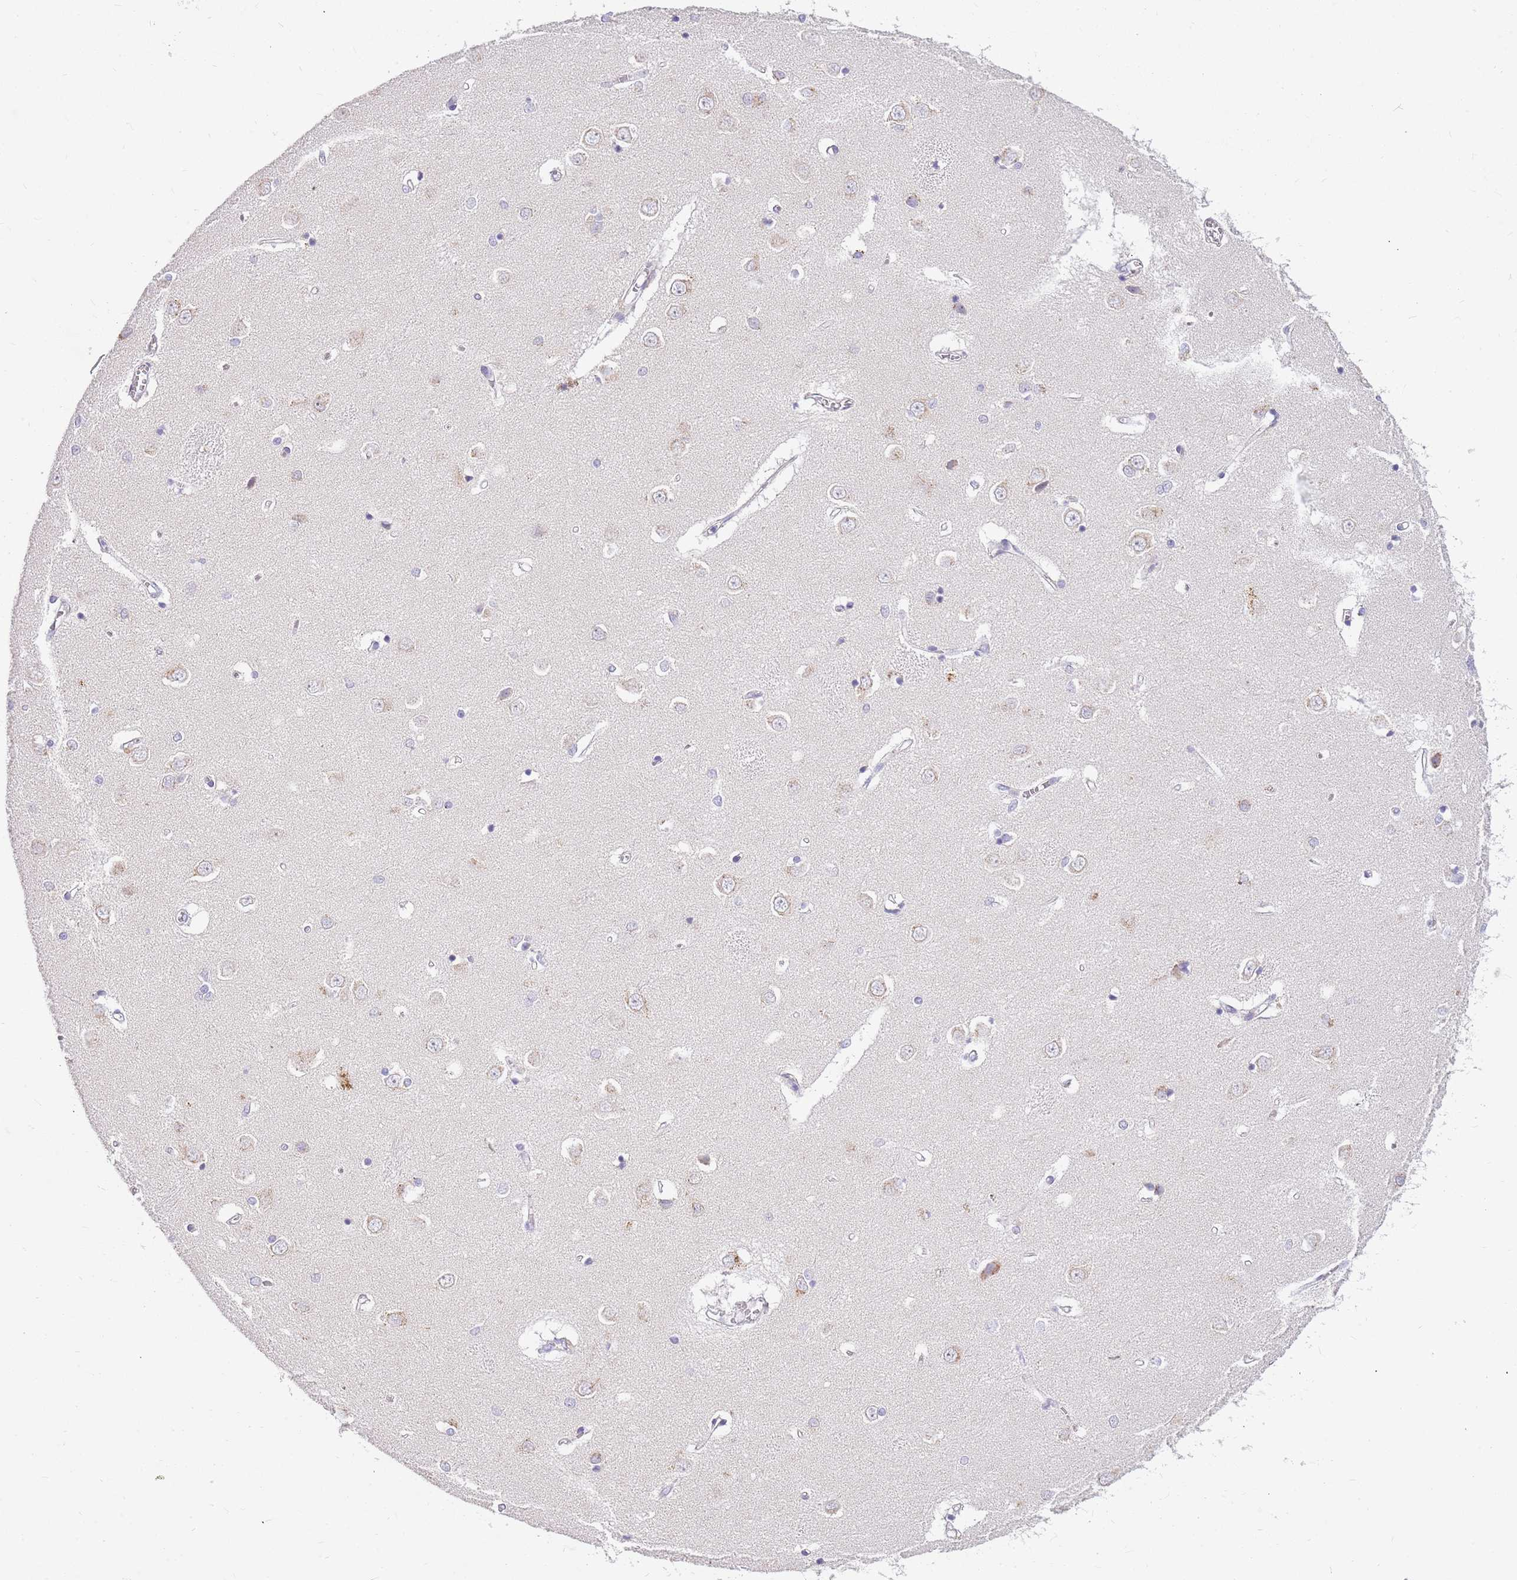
{"staining": {"intensity": "negative", "quantity": "none", "location": "none"}, "tissue": "caudate", "cell_type": "Glial cells", "image_type": "normal", "snomed": [{"axis": "morphology", "description": "Normal tissue, NOS"}, {"axis": "topography", "description": "Lateral ventricle wall"}], "caption": "DAB (3,3'-diaminobenzidine) immunohistochemical staining of benign caudate reveals no significant positivity in glial cells. (DAB immunohistochemistry (IHC) visualized using brightfield microscopy, high magnification).", "gene": "DNAJA3", "patient": {"sex": "male", "age": 37}}